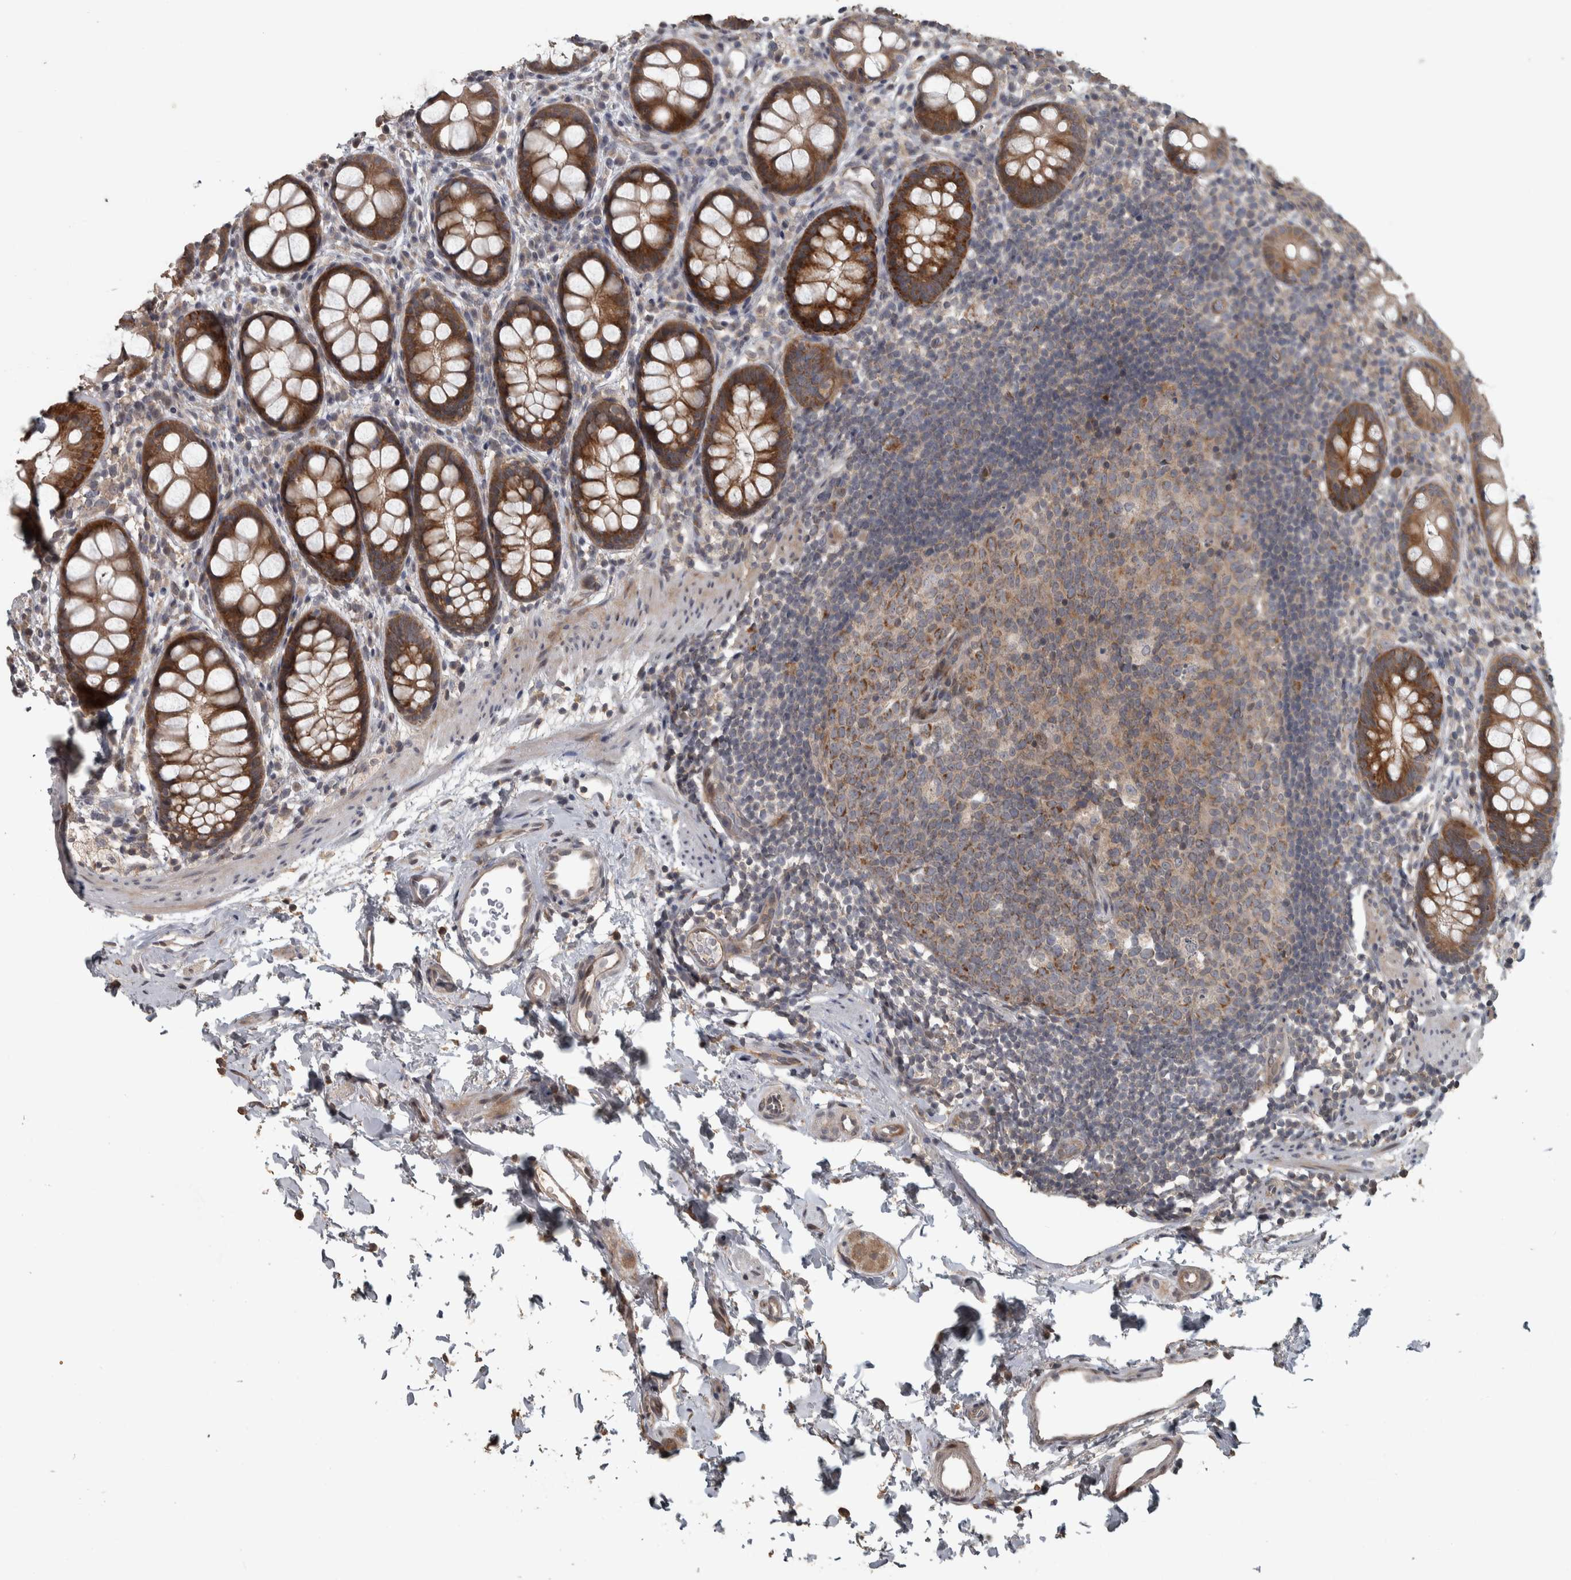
{"staining": {"intensity": "strong", "quantity": ">75%", "location": "cytoplasmic/membranous"}, "tissue": "rectum", "cell_type": "Glandular cells", "image_type": "normal", "snomed": [{"axis": "morphology", "description": "Normal tissue, NOS"}, {"axis": "topography", "description": "Rectum"}], "caption": "Rectum stained with immunohistochemistry (IHC) shows strong cytoplasmic/membranous positivity in approximately >75% of glandular cells.", "gene": "ERAL1", "patient": {"sex": "female", "age": 65}}